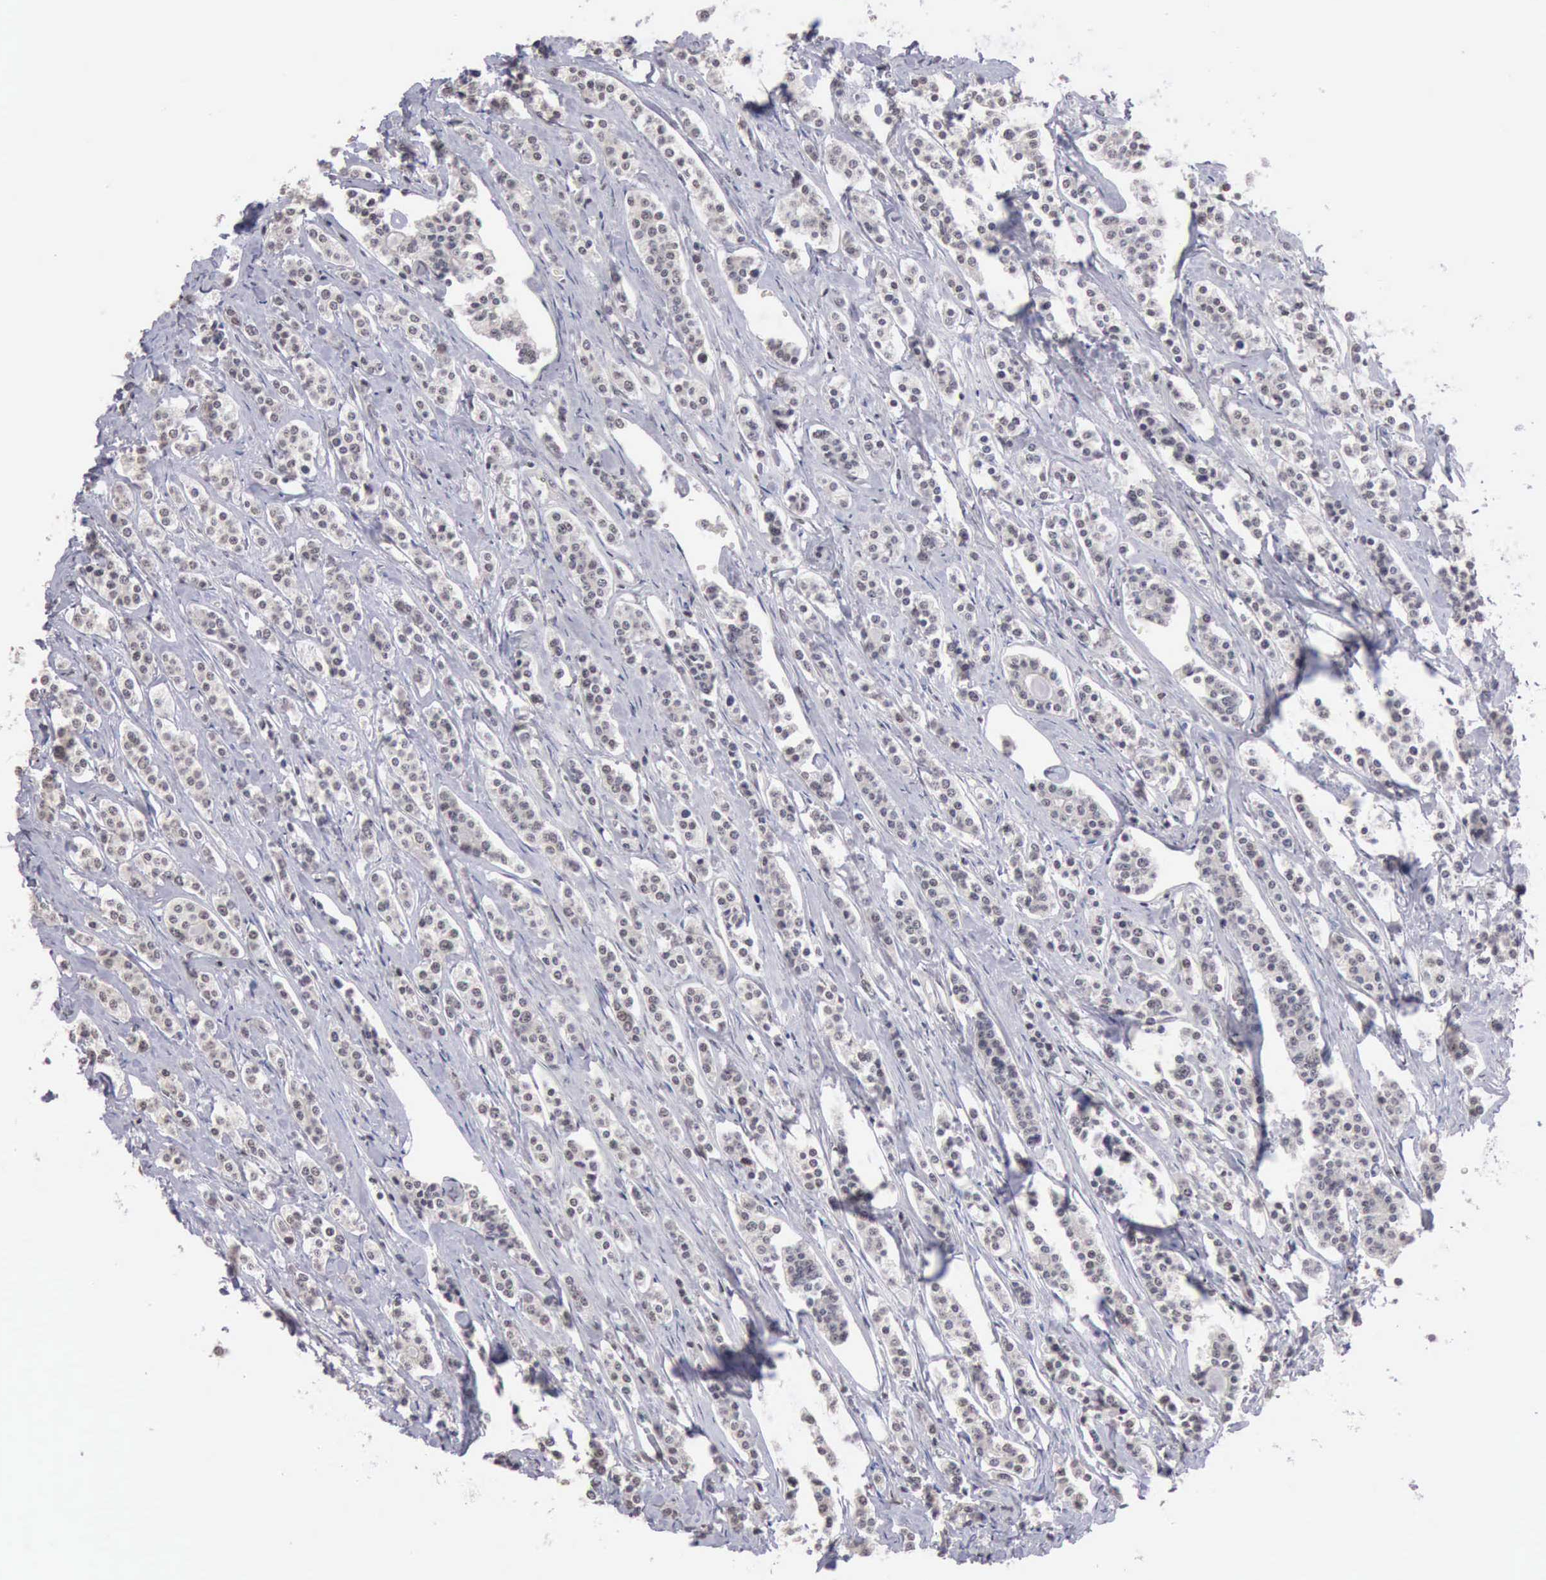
{"staining": {"intensity": "weak", "quantity": "25%-75%", "location": "nuclear"}, "tissue": "carcinoid", "cell_type": "Tumor cells", "image_type": "cancer", "snomed": [{"axis": "morphology", "description": "Carcinoid, malignant, NOS"}, {"axis": "topography", "description": "Small intestine"}], "caption": "Immunohistochemical staining of carcinoid demonstrates low levels of weak nuclear protein staining in approximately 25%-75% of tumor cells.", "gene": "TAF1", "patient": {"sex": "male", "age": 63}}